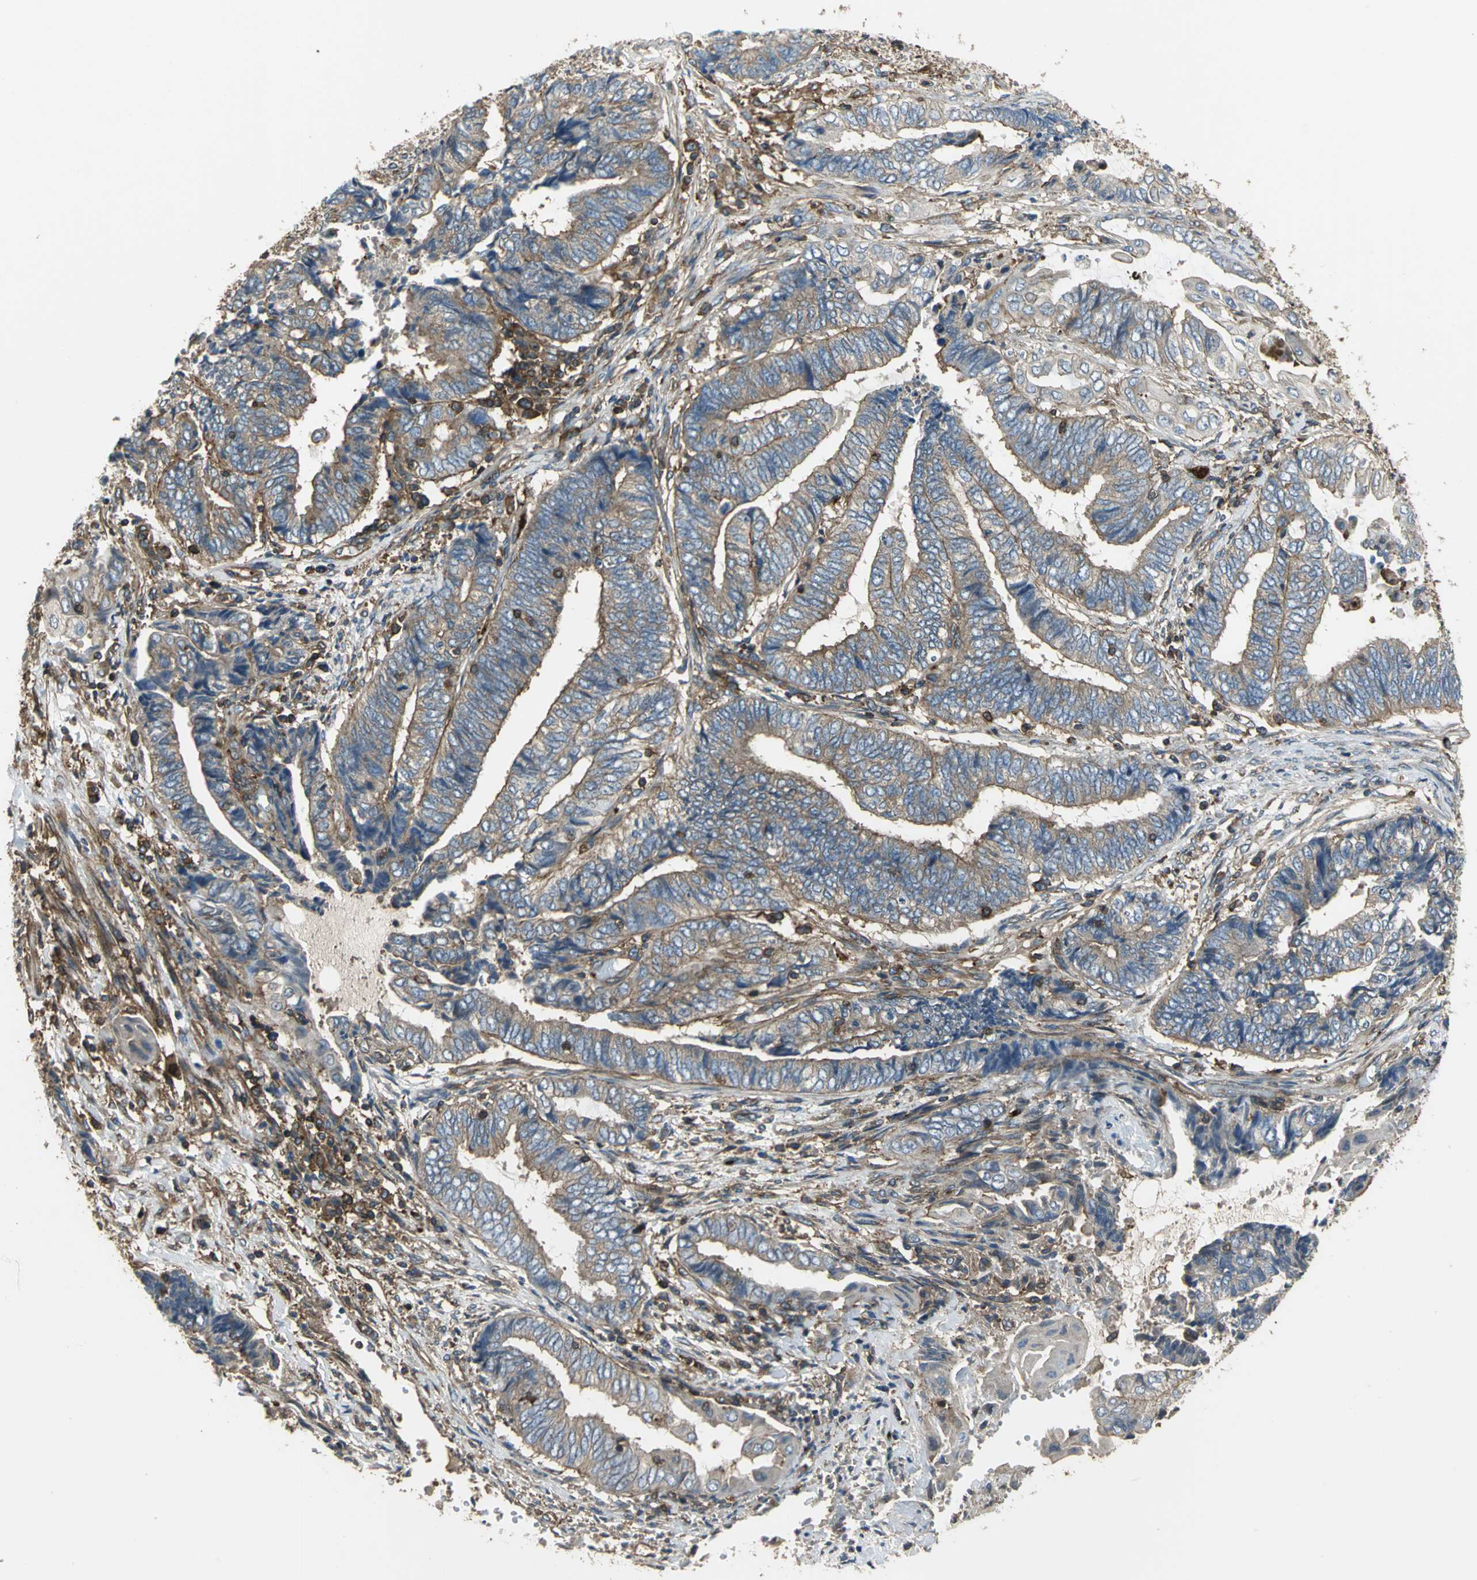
{"staining": {"intensity": "moderate", "quantity": ">75%", "location": "cytoplasmic/membranous"}, "tissue": "endometrial cancer", "cell_type": "Tumor cells", "image_type": "cancer", "snomed": [{"axis": "morphology", "description": "Adenocarcinoma, NOS"}, {"axis": "topography", "description": "Uterus"}, {"axis": "topography", "description": "Endometrium"}], "caption": "The micrograph displays staining of endometrial cancer, revealing moderate cytoplasmic/membranous protein positivity (brown color) within tumor cells.", "gene": "TLN1", "patient": {"sex": "female", "age": 70}}